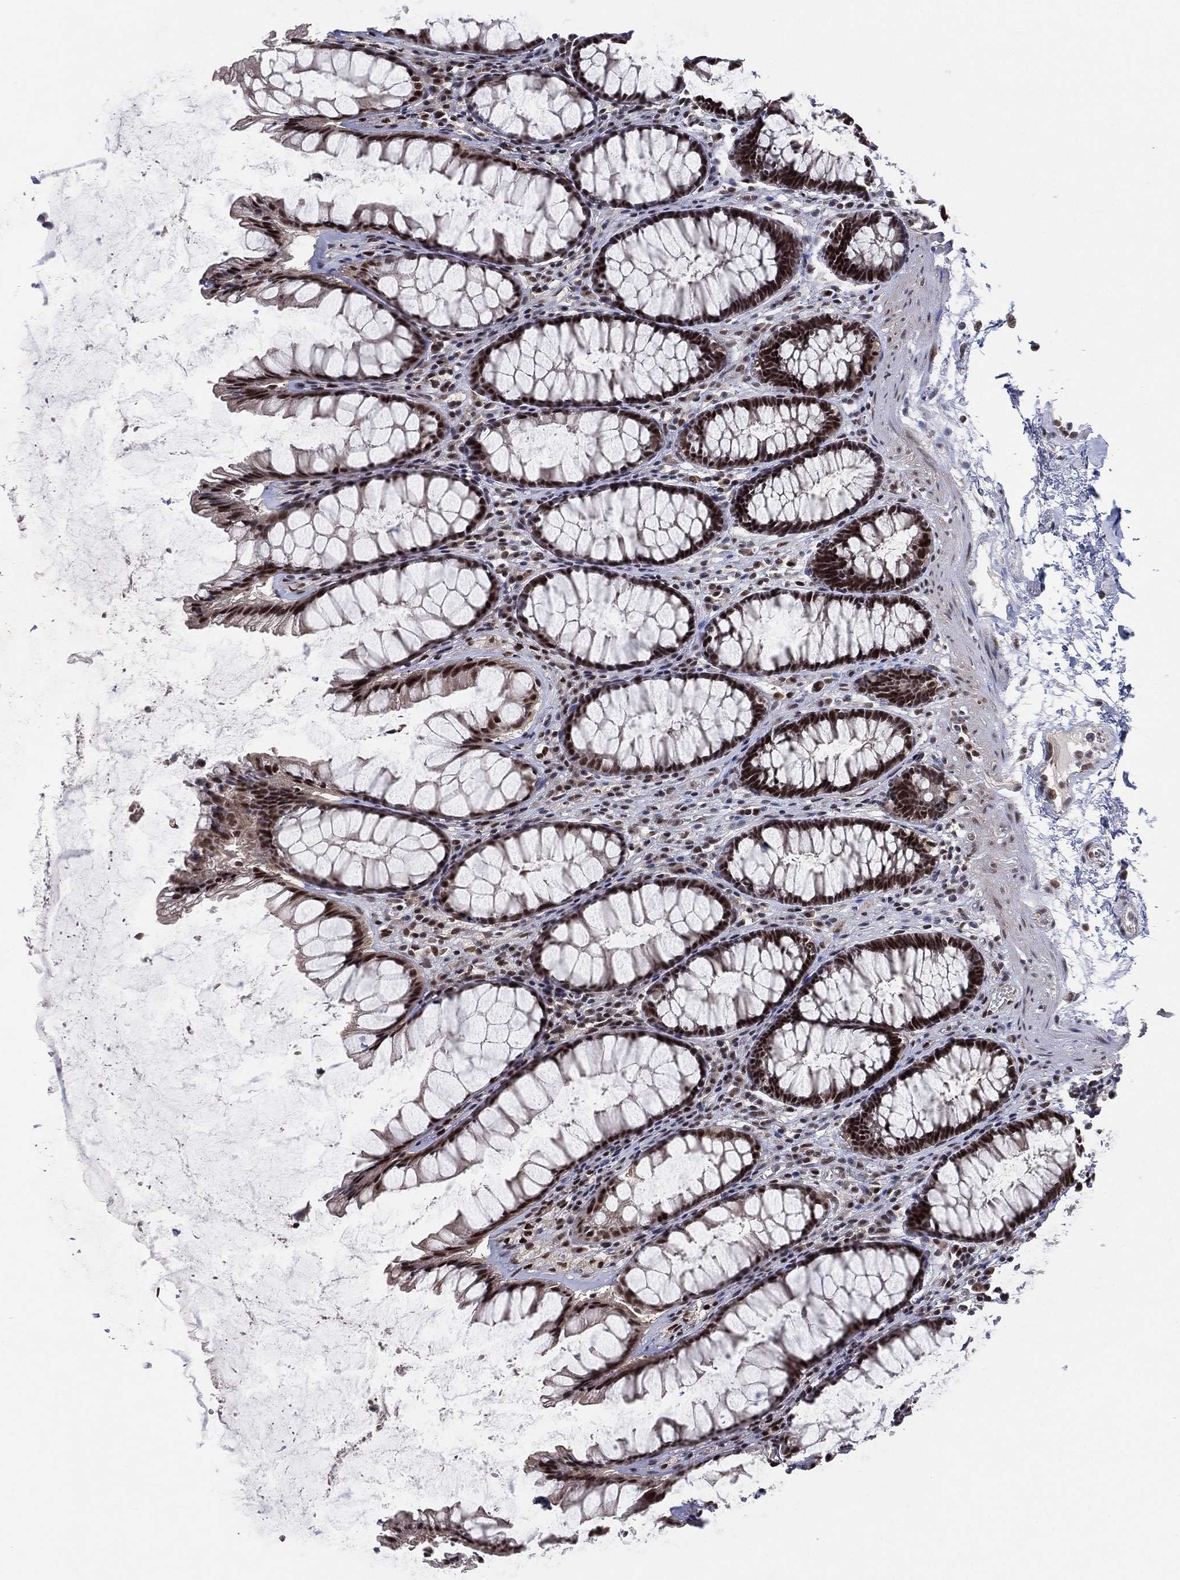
{"staining": {"intensity": "strong", "quantity": ">75%", "location": "nuclear"}, "tissue": "rectum", "cell_type": "Glandular cells", "image_type": "normal", "snomed": [{"axis": "morphology", "description": "Normal tissue, NOS"}, {"axis": "topography", "description": "Rectum"}], "caption": "Protein expression by IHC demonstrates strong nuclear expression in approximately >75% of glandular cells in benign rectum.", "gene": "DGCR8", "patient": {"sex": "male", "age": 72}}